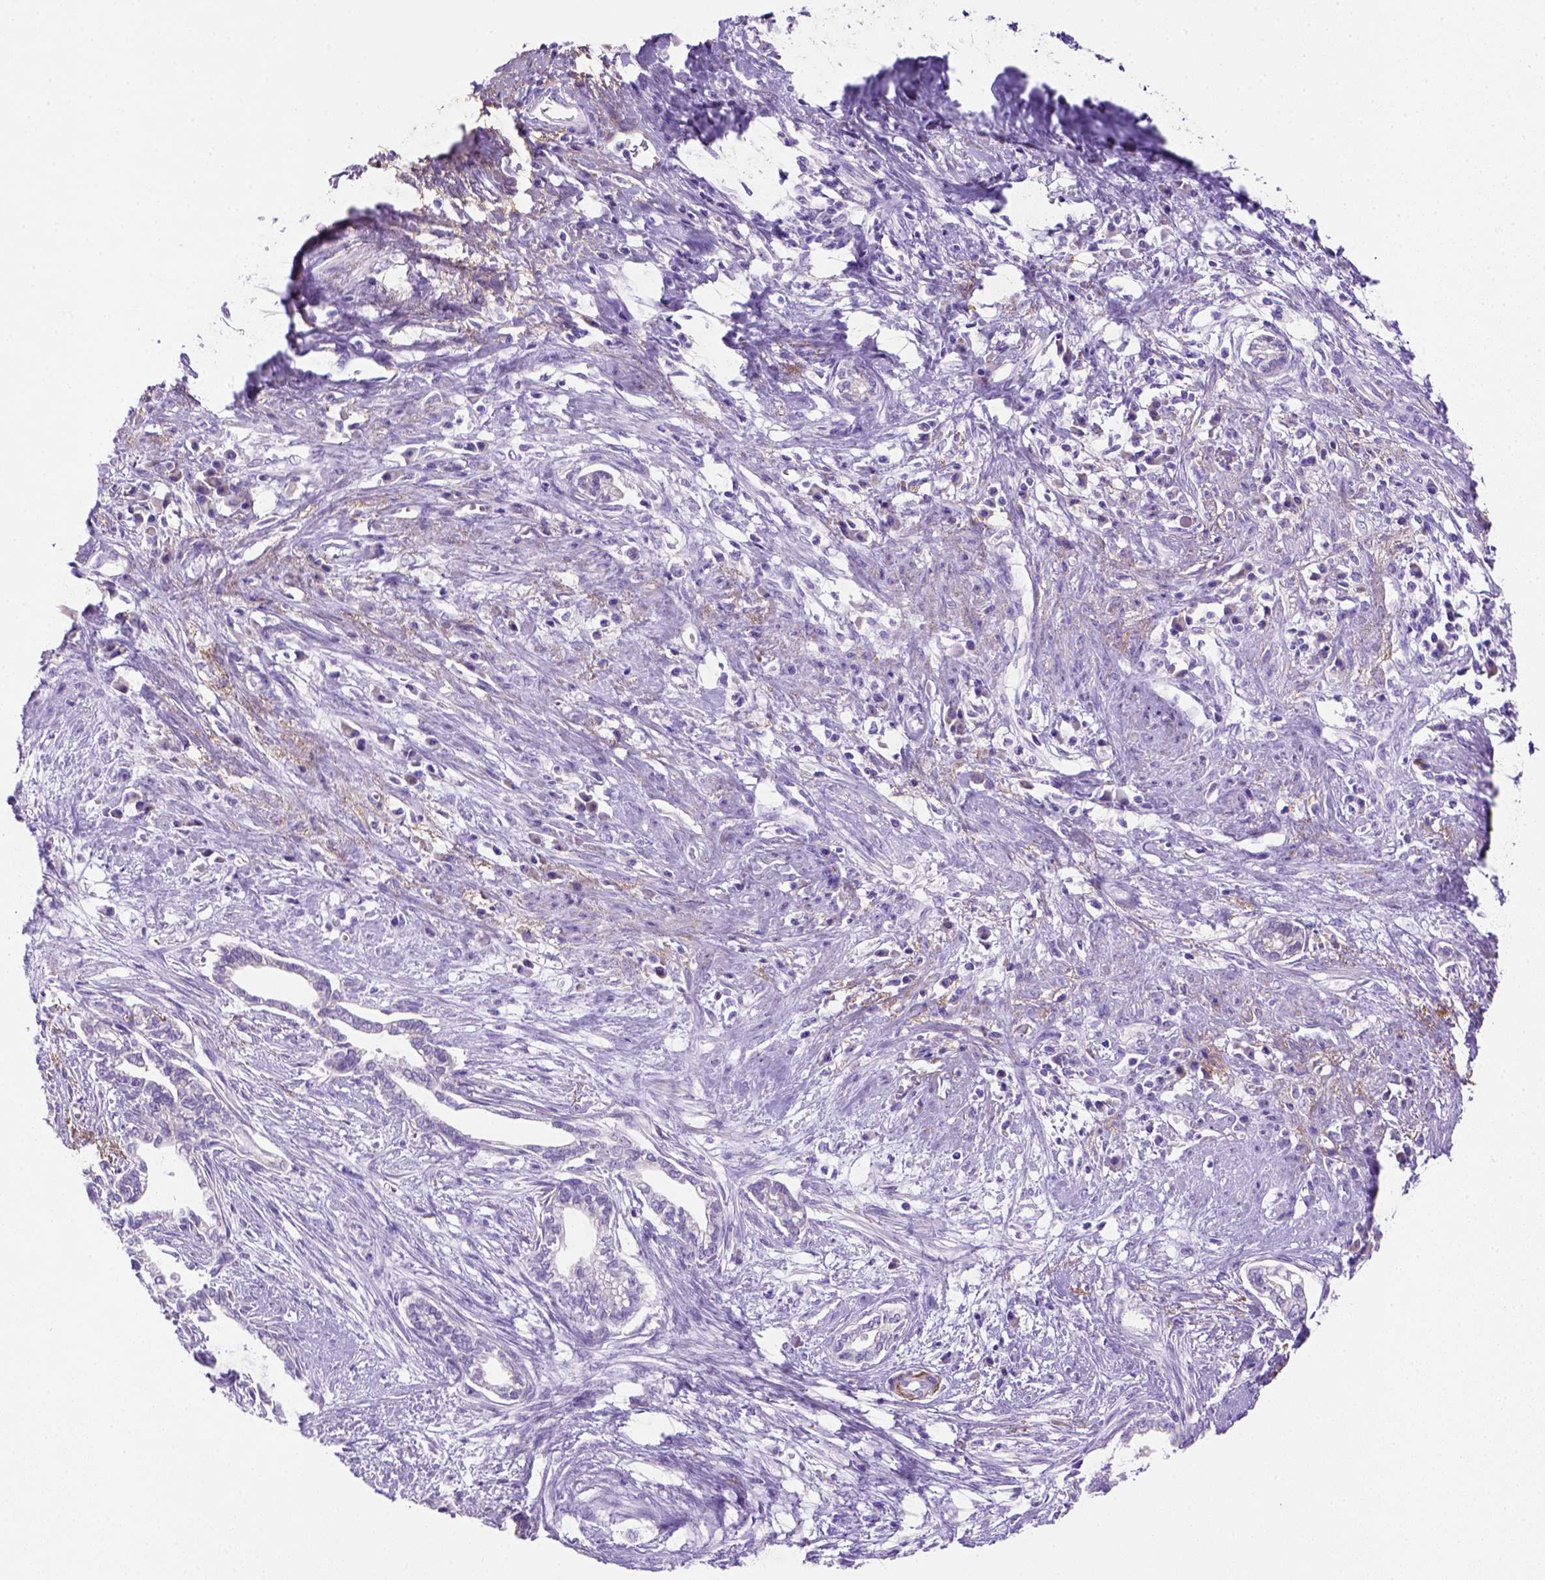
{"staining": {"intensity": "negative", "quantity": "none", "location": "none"}, "tissue": "cervical cancer", "cell_type": "Tumor cells", "image_type": "cancer", "snomed": [{"axis": "morphology", "description": "Adenocarcinoma, NOS"}, {"axis": "topography", "description": "Cervix"}], "caption": "This is an immunohistochemistry (IHC) micrograph of human cervical cancer (adenocarcinoma). There is no expression in tumor cells.", "gene": "SIRPD", "patient": {"sex": "female", "age": 62}}